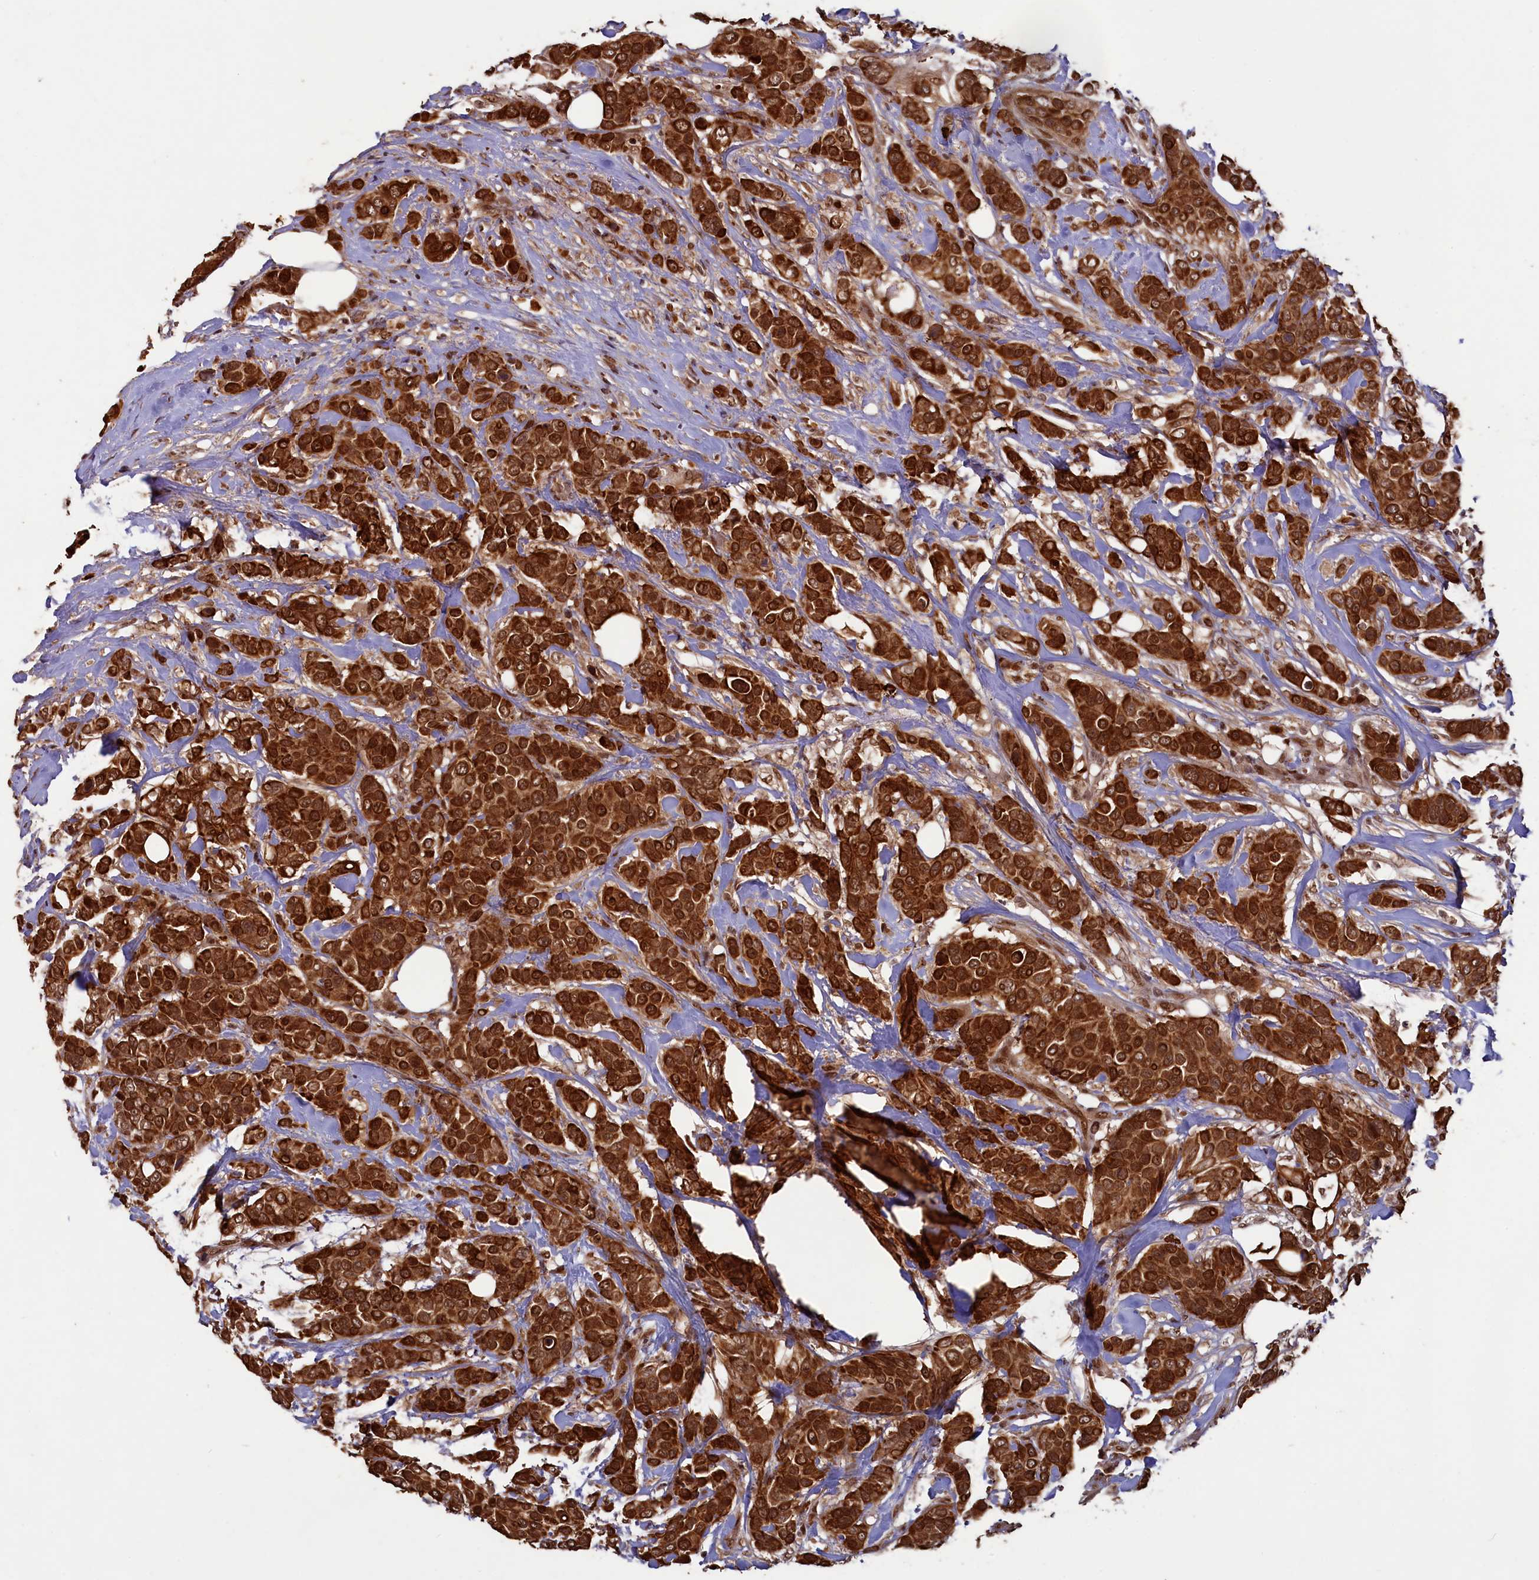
{"staining": {"intensity": "strong", "quantity": ">75%", "location": "cytoplasmic/membranous,nuclear"}, "tissue": "breast cancer", "cell_type": "Tumor cells", "image_type": "cancer", "snomed": [{"axis": "morphology", "description": "Lobular carcinoma"}, {"axis": "topography", "description": "Breast"}], "caption": "Breast cancer (lobular carcinoma) stained with immunohistochemistry exhibits strong cytoplasmic/membranous and nuclear staining in approximately >75% of tumor cells. Ihc stains the protein of interest in brown and the nuclei are stained blue.", "gene": "NAE1", "patient": {"sex": "female", "age": 51}}